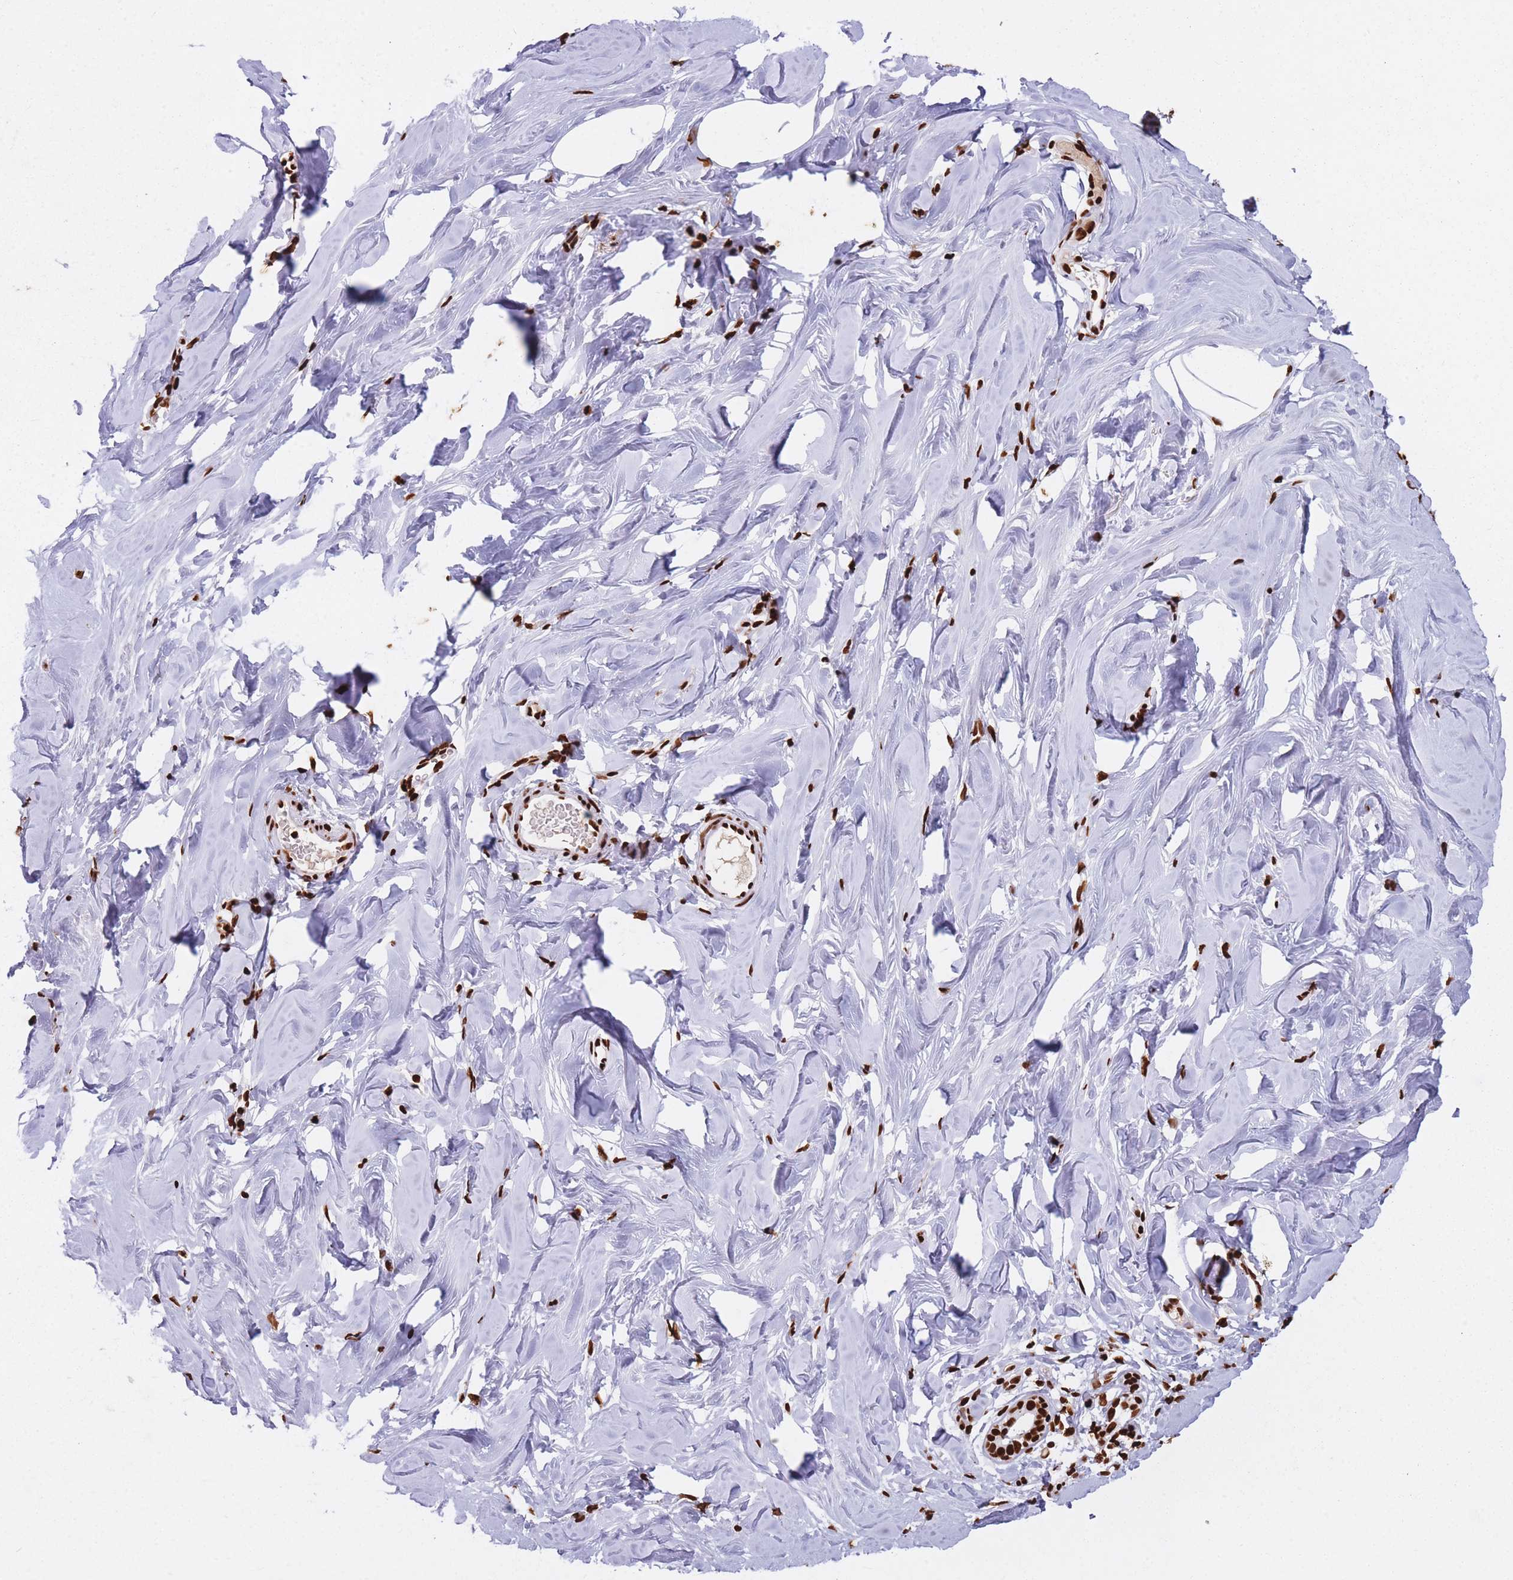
{"staining": {"intensity": "strong", "quantity": "25%-75%", "location": "nuclear"}, "tissue": "breast", "cell_type": "Adipocytes", "image_type": "normal", "snomed": [{"axis": "morphology", "description": "Normal tissue, NOS"}, {"axis": "topography", "description": "Breast"}], "caption": "Protein analysis of benign breast shows strong nuclear positivity in approximately 25%-75% of adipocytes.", "gene": "HNRNPUL1", "patient": {"sex": "female", "age": 27}}